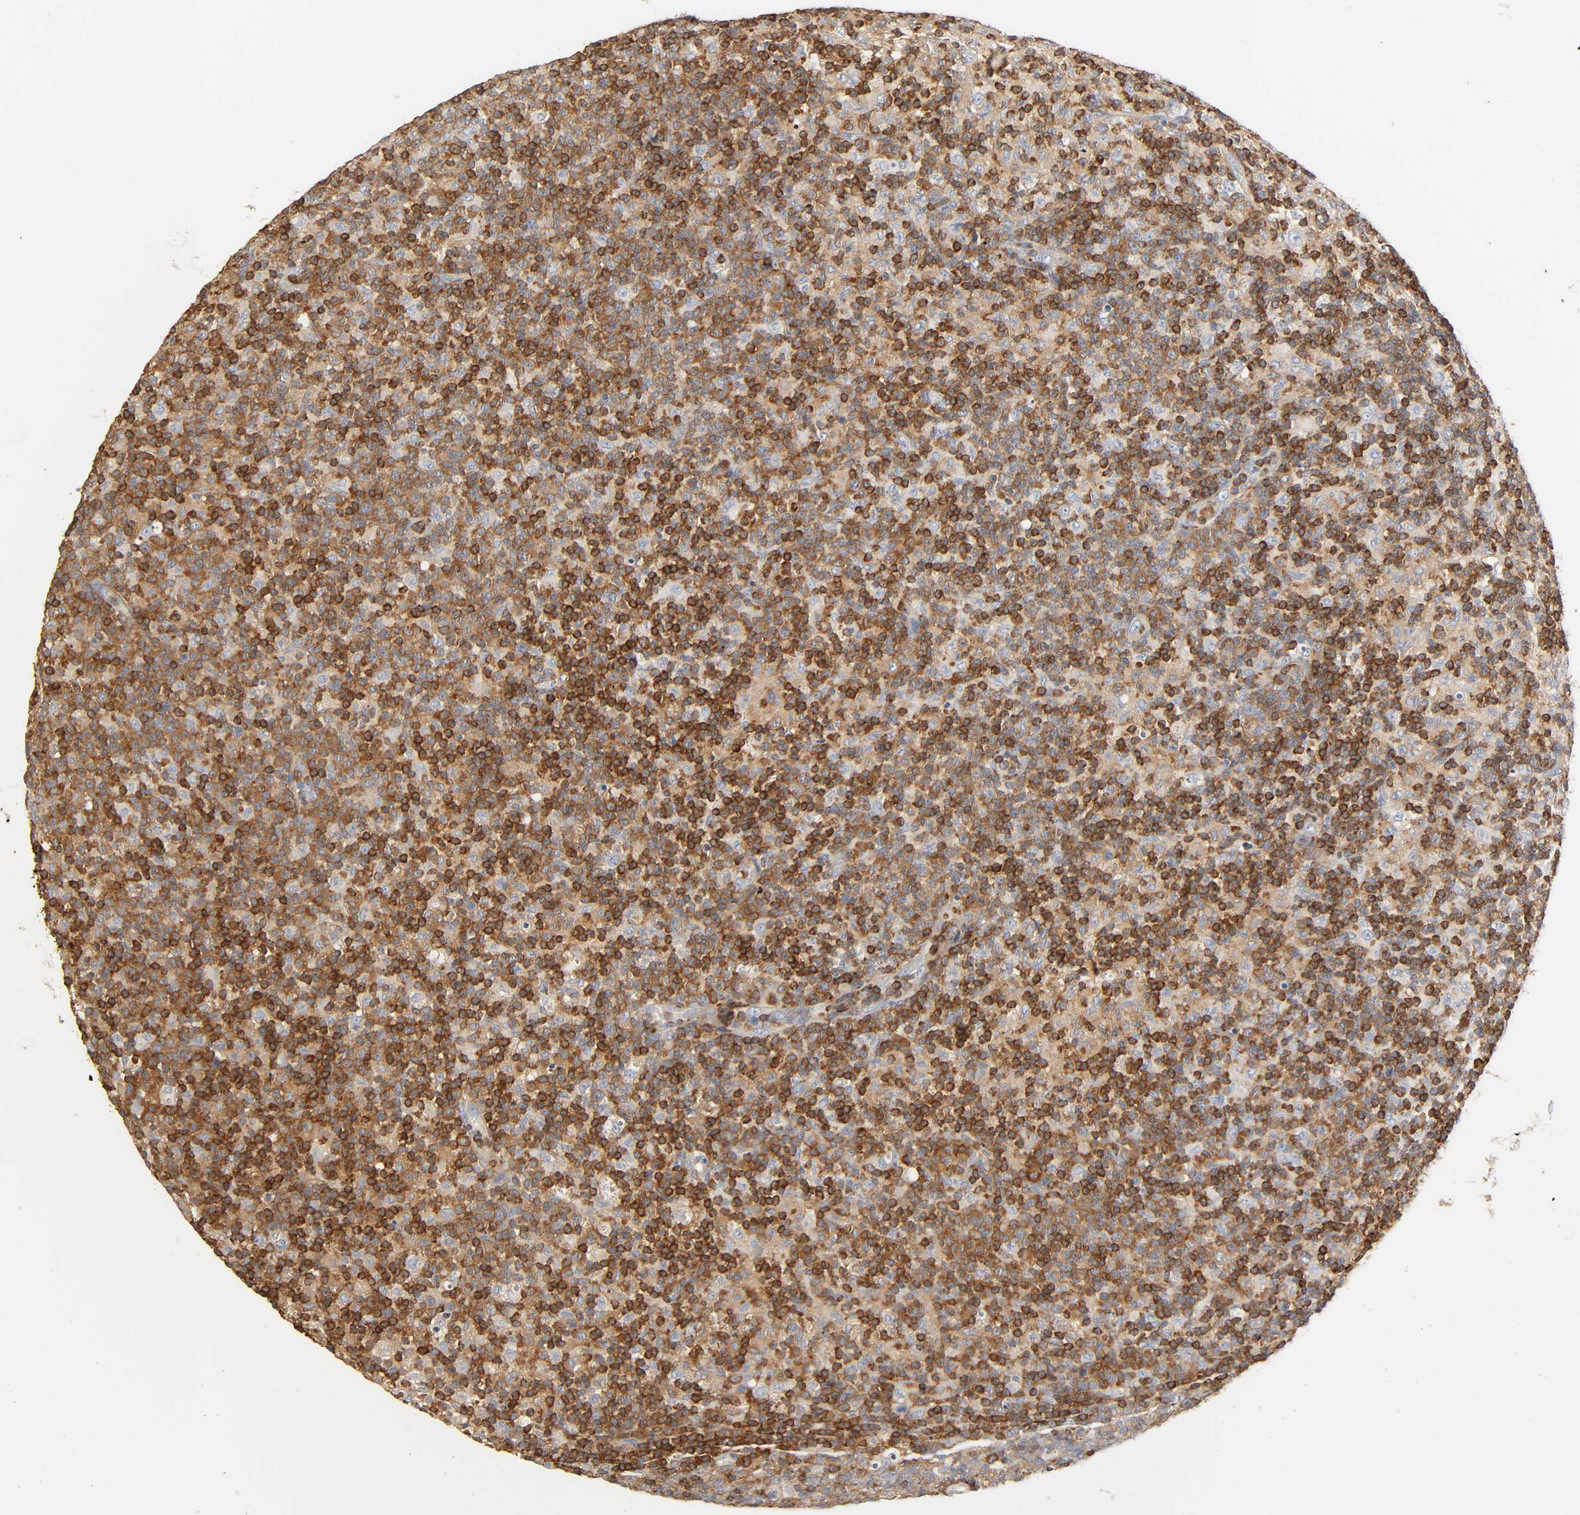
{"staining": {"intensity": "strong", "quantity": ">75%", "location": "cytoplasmic/membranous"}, "tissue": "lymph node", "cell_type": "Germinal center cells", "image_type": "normal", "snomed": [{"axis": "morphology", "description": "Normal tissue, NOS"}, {"axis": "morphology", "description": "Inflammation, NOS"}, {"axis": "topography", "description": "Lymph node"}], "caption": "Immunohistochemistry (DAB) staining of normal human lymph node demonstrates strong cytoplasmic/membranous protein positivity in about >75% of germinal center cells.", "gene": "BIN1", "patient": {"sex": "male", "age": 55}}